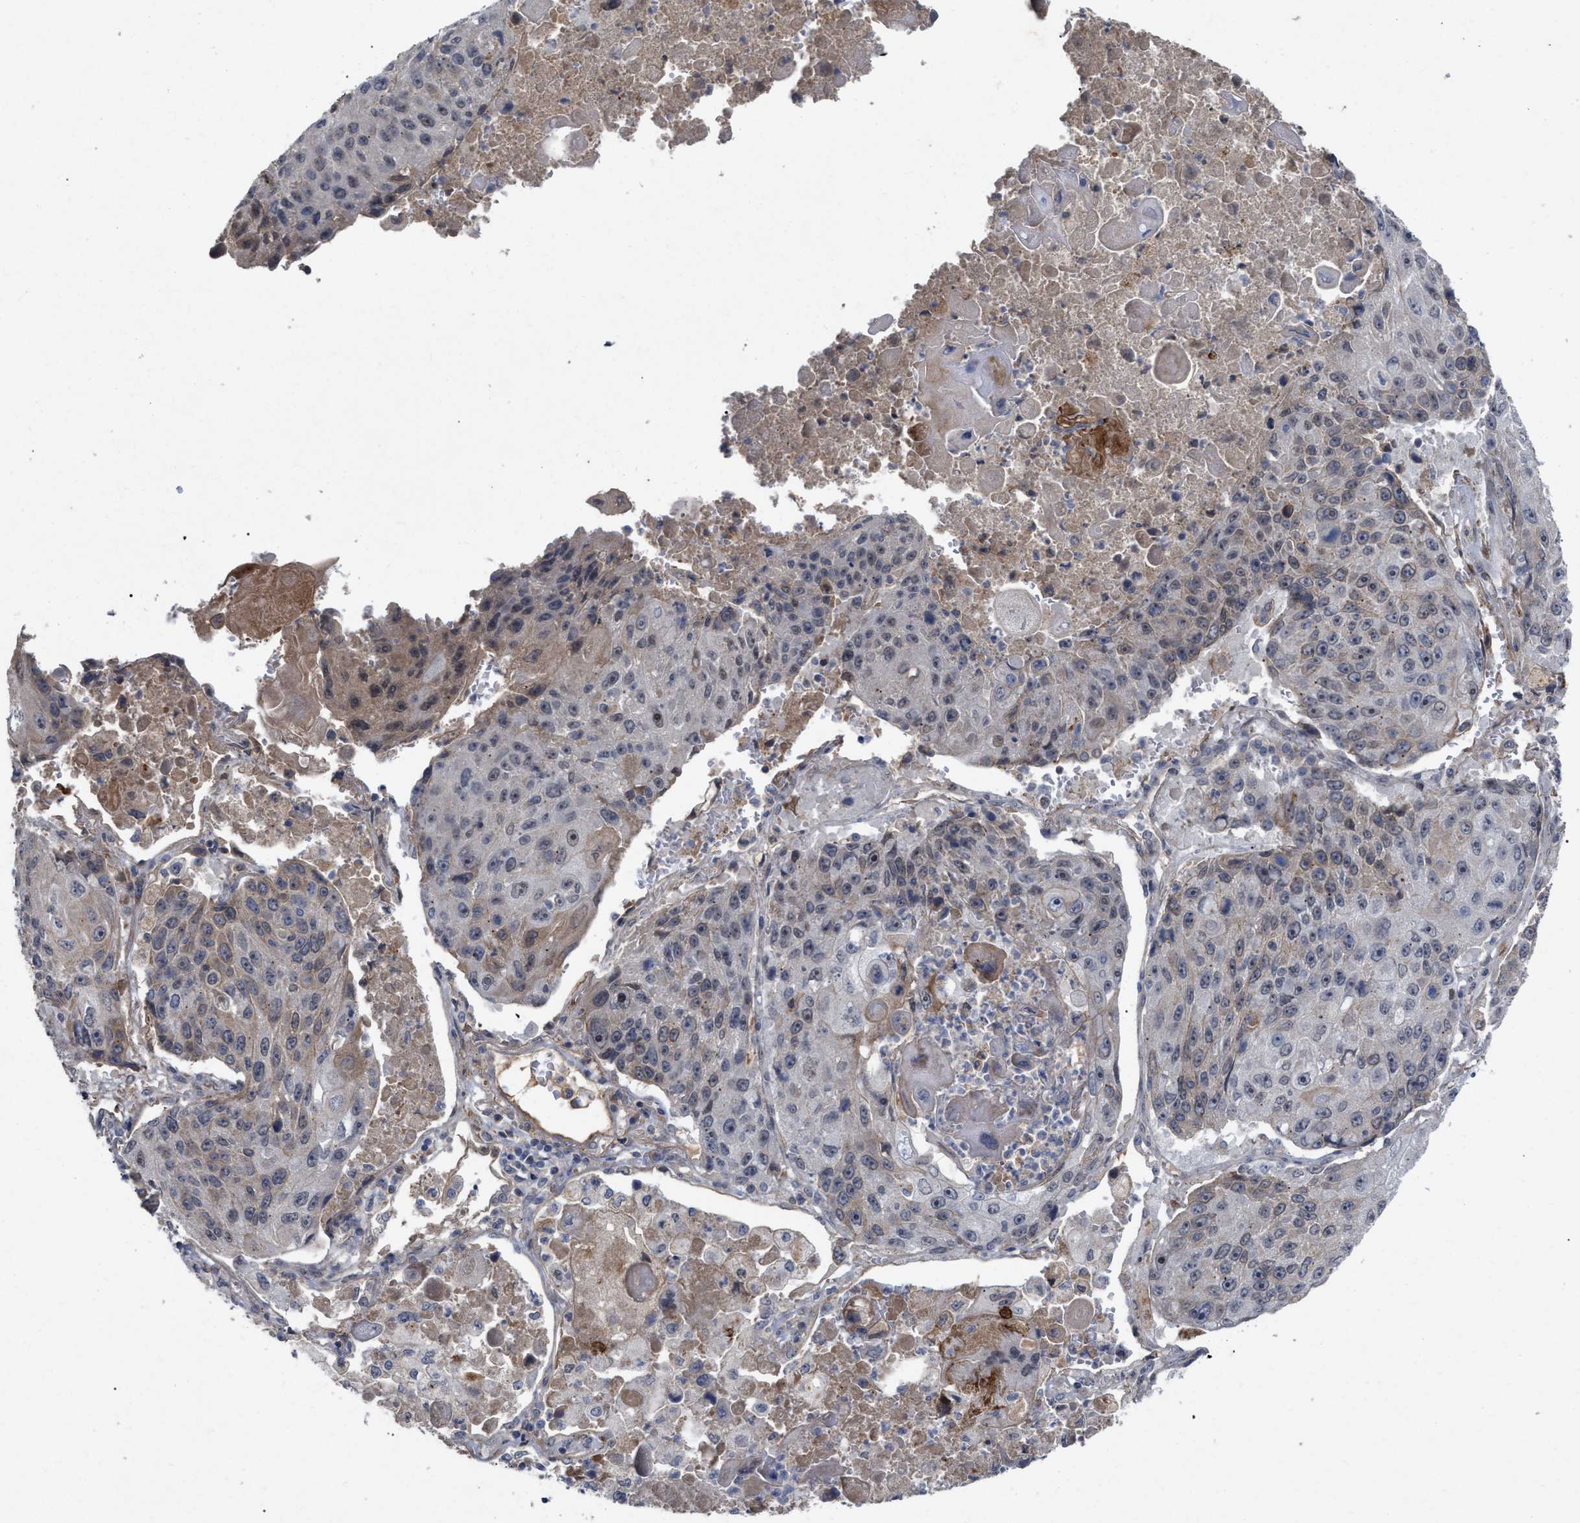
{"staining": {"intensity": "negative", "quantity": "none", "location": "none"}, "tissue": "lung cancer", "cell_type": "Tumor cells", "image_type": "cancer", "snomed": [{"axis": "morphology", "description": "Squamous cell carcinoma, NOS"}, {"axis": "topography", "description": "Lung"}], "caption": "Squamous cell carcinoma (lung) stained for a protein using immunohistochemistry (IHC) exhibits no expression tumor cells.", "gene": "ST6GALNAC6", "patient": {"sex": "male", "age": 61}}